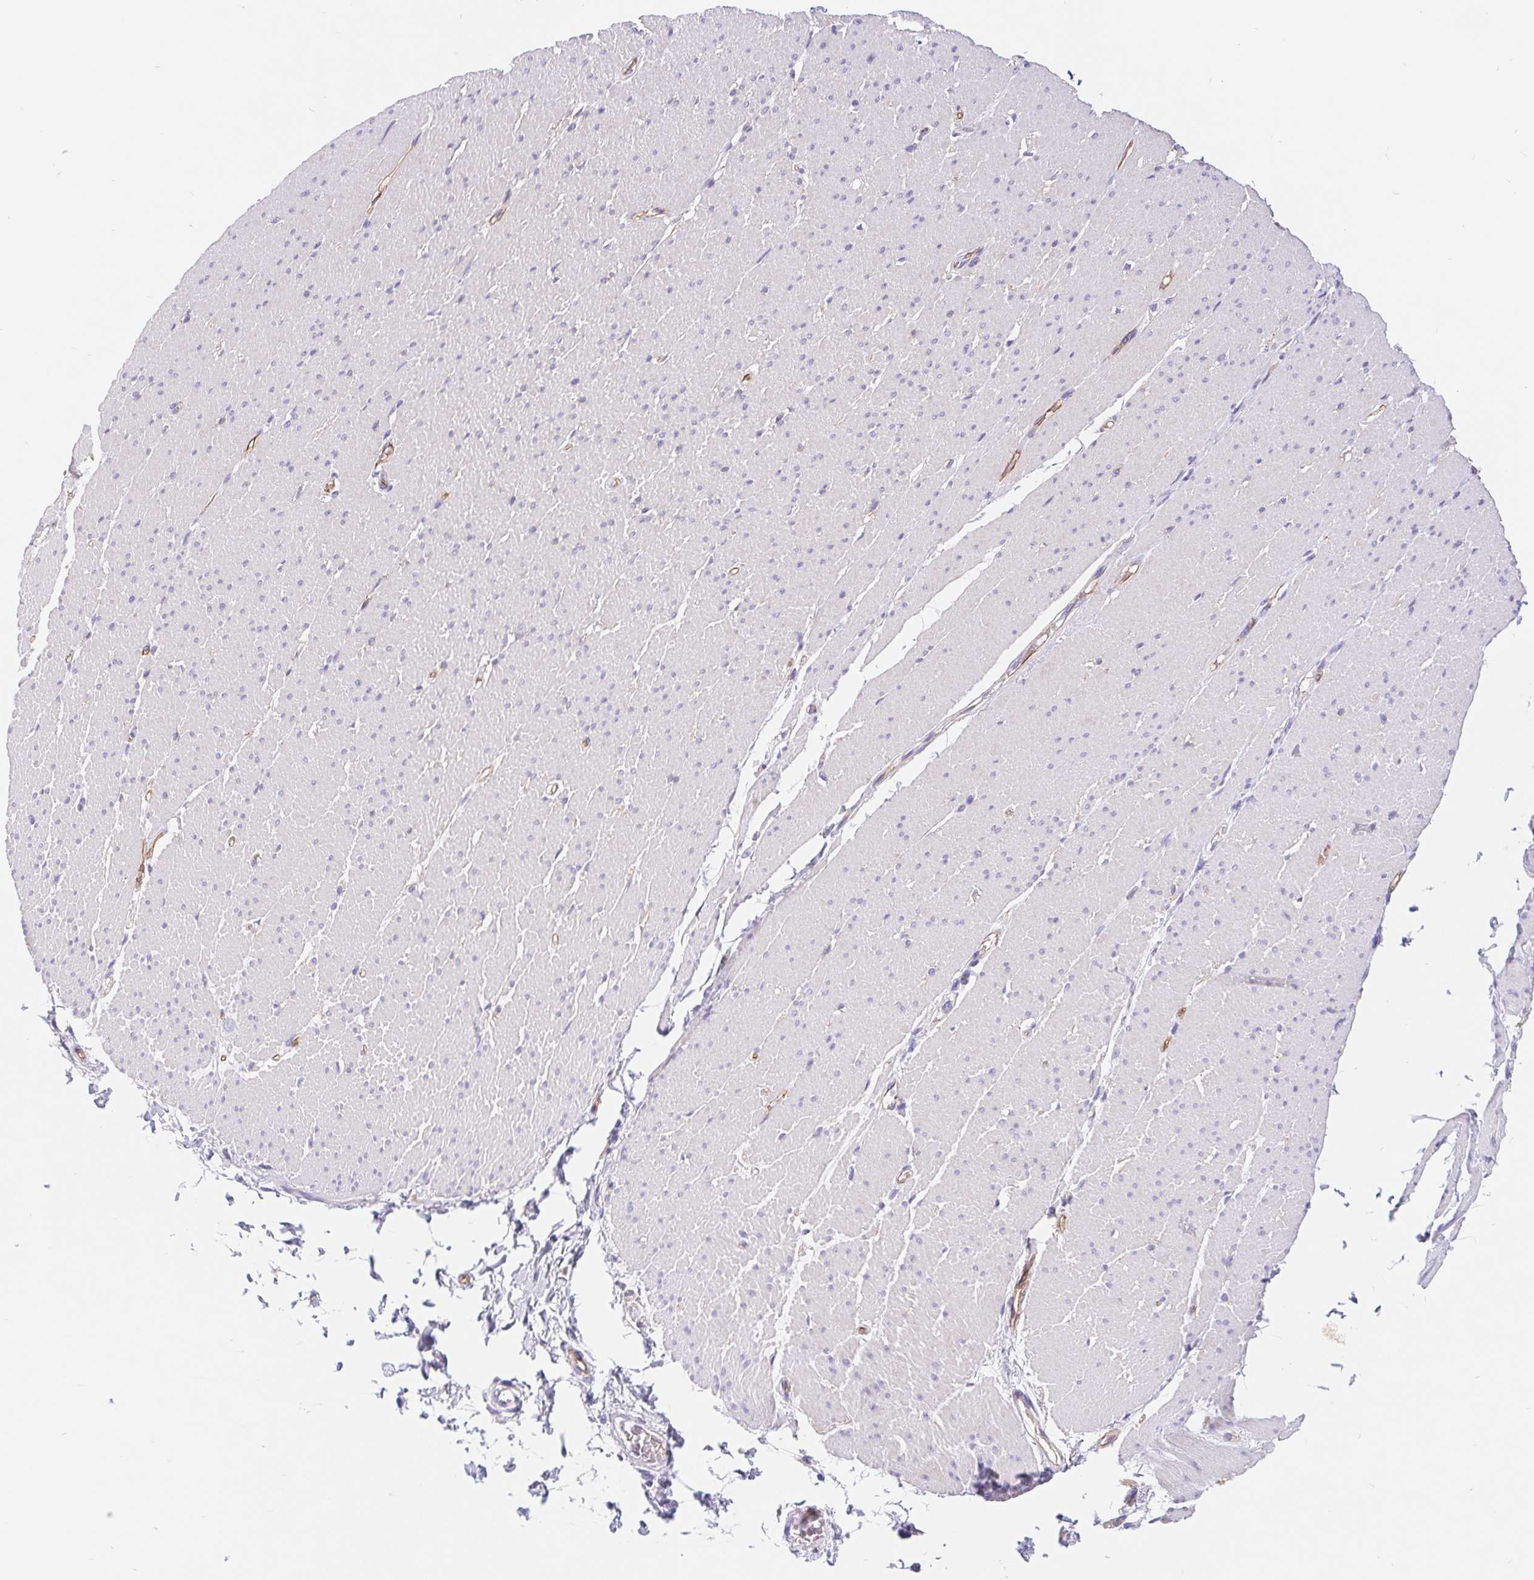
{"staining": {"intensity": "negative", "quantity": "none", "location": "none"}, "tissue": "smooth muscle", "cell_type": "Smooth muscle cells", "image_type": "normal", "snomed": [{"axis": "morphology", "description": "Normal tissue, NOS"}, {"axis": "topography", "description": "Smooth muscle"}, {"axis": "topography", "description": "Rectum"}], "caption": "A high-resolution histopathology image shows immunohistochemistry staining of unremarkable smooth muscle, which exhibits no significant staining in smooth muscle cells.", "gene": "LIMCH1", "patient": {"sex": "male", "age": 53}}